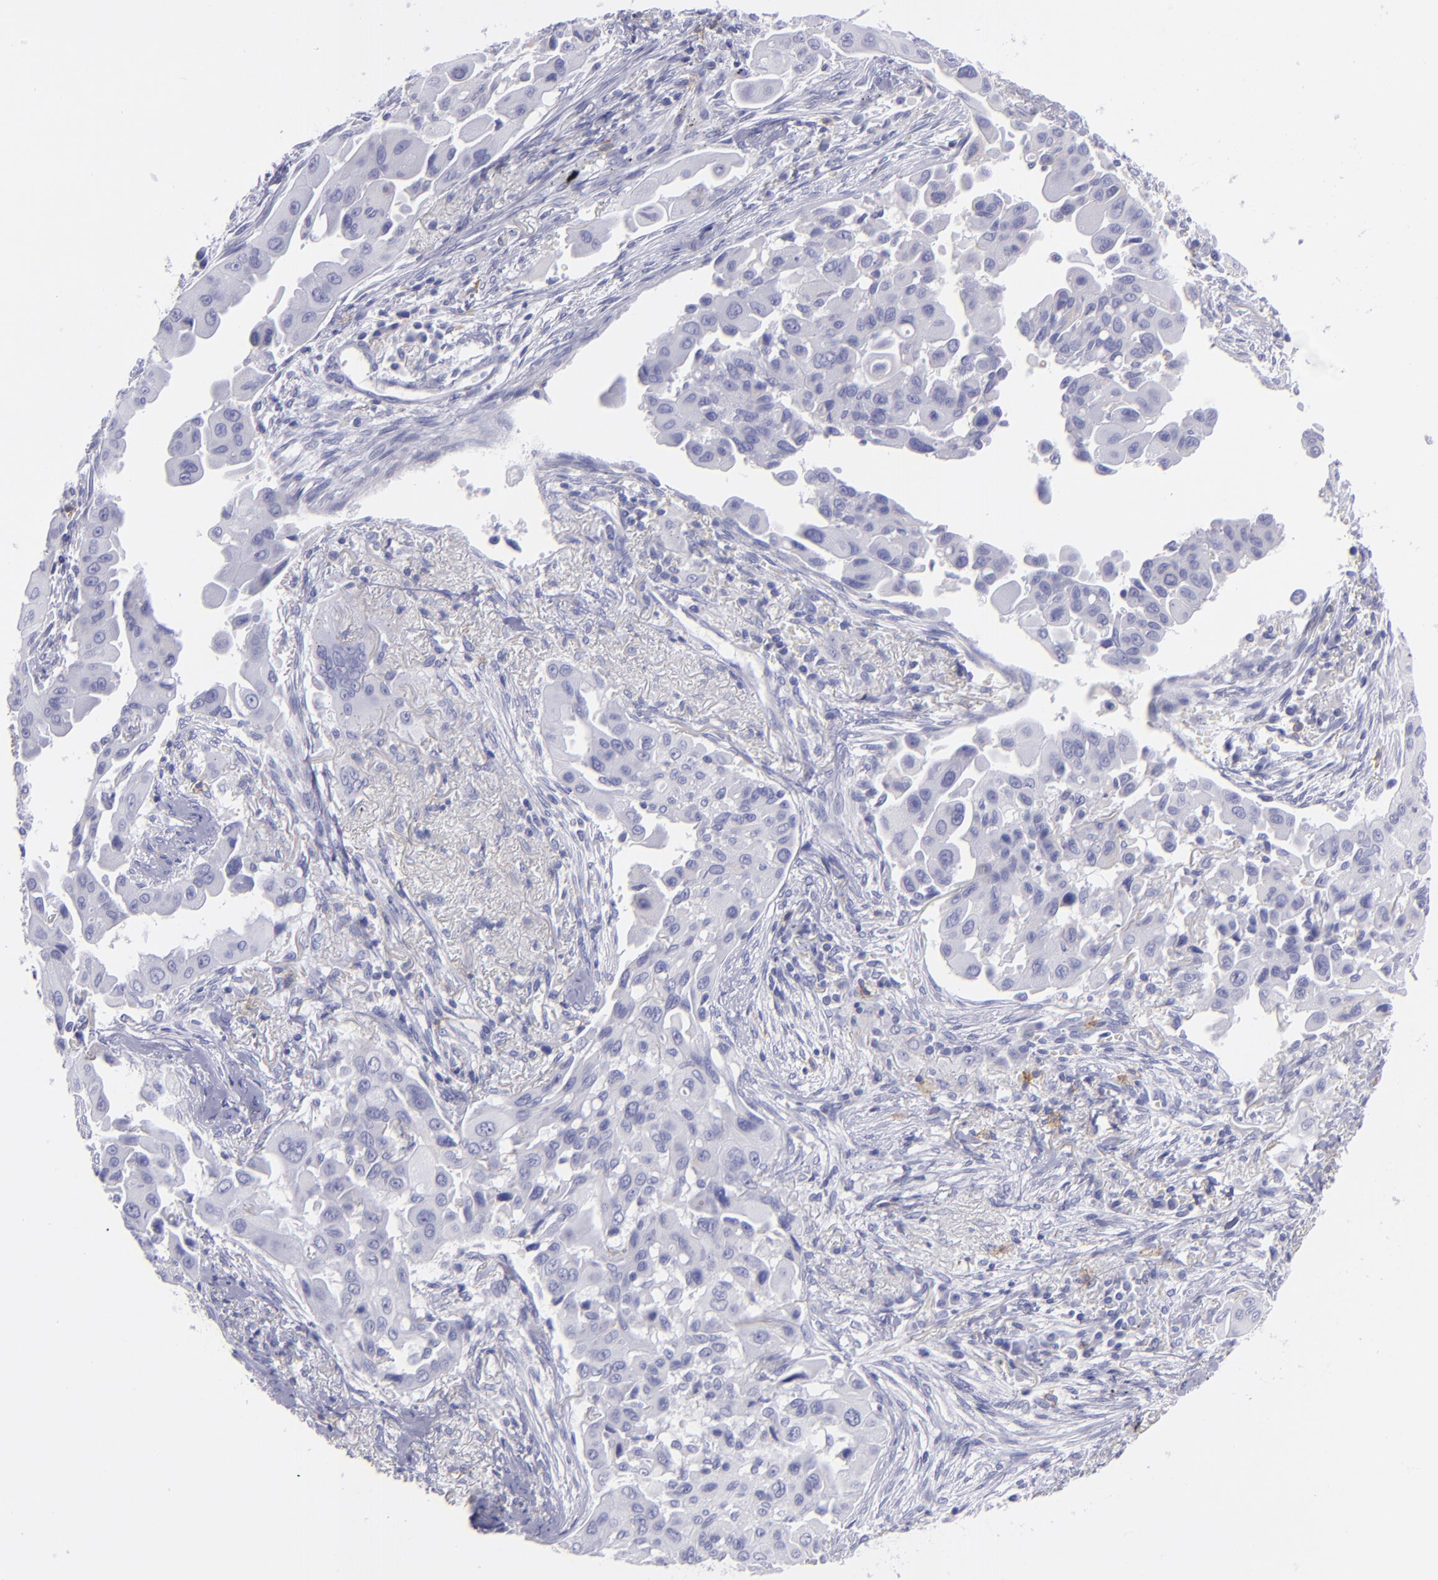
{"staining": {"intensity": "negative", "quantity": "none", "location": "none"}, "tissue": "lung cancer", "cell_type": "Tumor cells", "image_type": "cancer", "snomed": [{"axis": "morphology", "description": "Adenocarcinoma, NOS"}, {"axis": "topography", "description": "Lung"}], "caption": "An immunohistochemistry histopathology image of lung adenocarcinoma is shown. There is no staining in tumor cells of lung adenocarcinoma.", "gene": "CD82", "patient": {"sex": "male", "age": 68}}